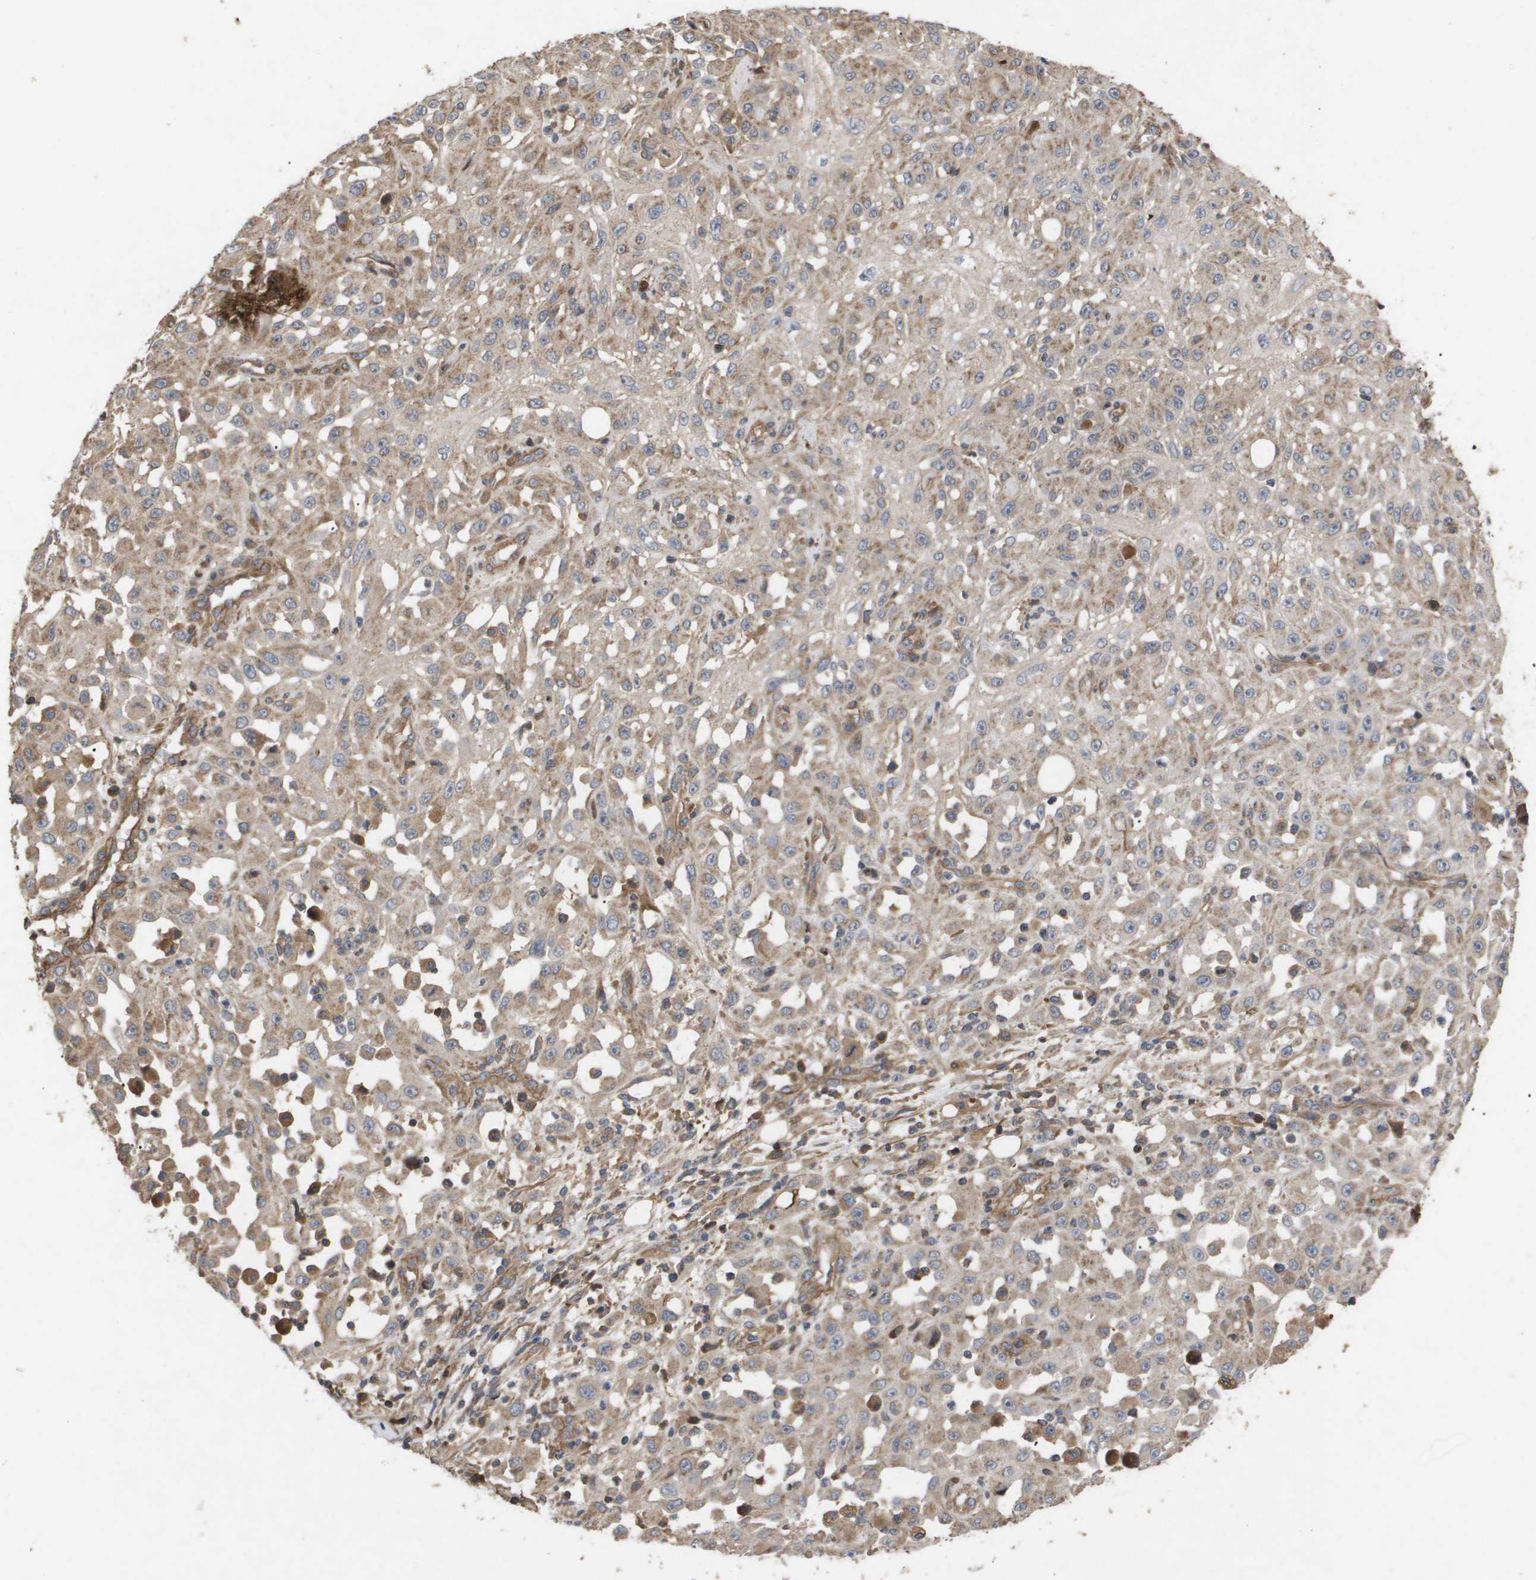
{"staining": {"intensity": "moderate", "quantity": ">75%", "location": "cytoplasmic/membranous"}, "tissue": "skin cancer", "cell_type": "Tumor cells", "image_type": "cancer", "snomed": [{"axis": "morphology", "description": "Squamous cell carcinoma, NOS"}, {"axis": "morphology", "description": "Squamous cell carcinoma, metastatic, NOS"}, {"axis": "topography", "description": "Skin"}, {"axis": "topography", "description": "Lymph node"}], "caption": "Protein staining displays moderate cytoplasmic/membranous staining in about >75% of tumor cells in skin cancer.", "gene": "TNS1", "patient": {"sex": "male", "age": 75}}